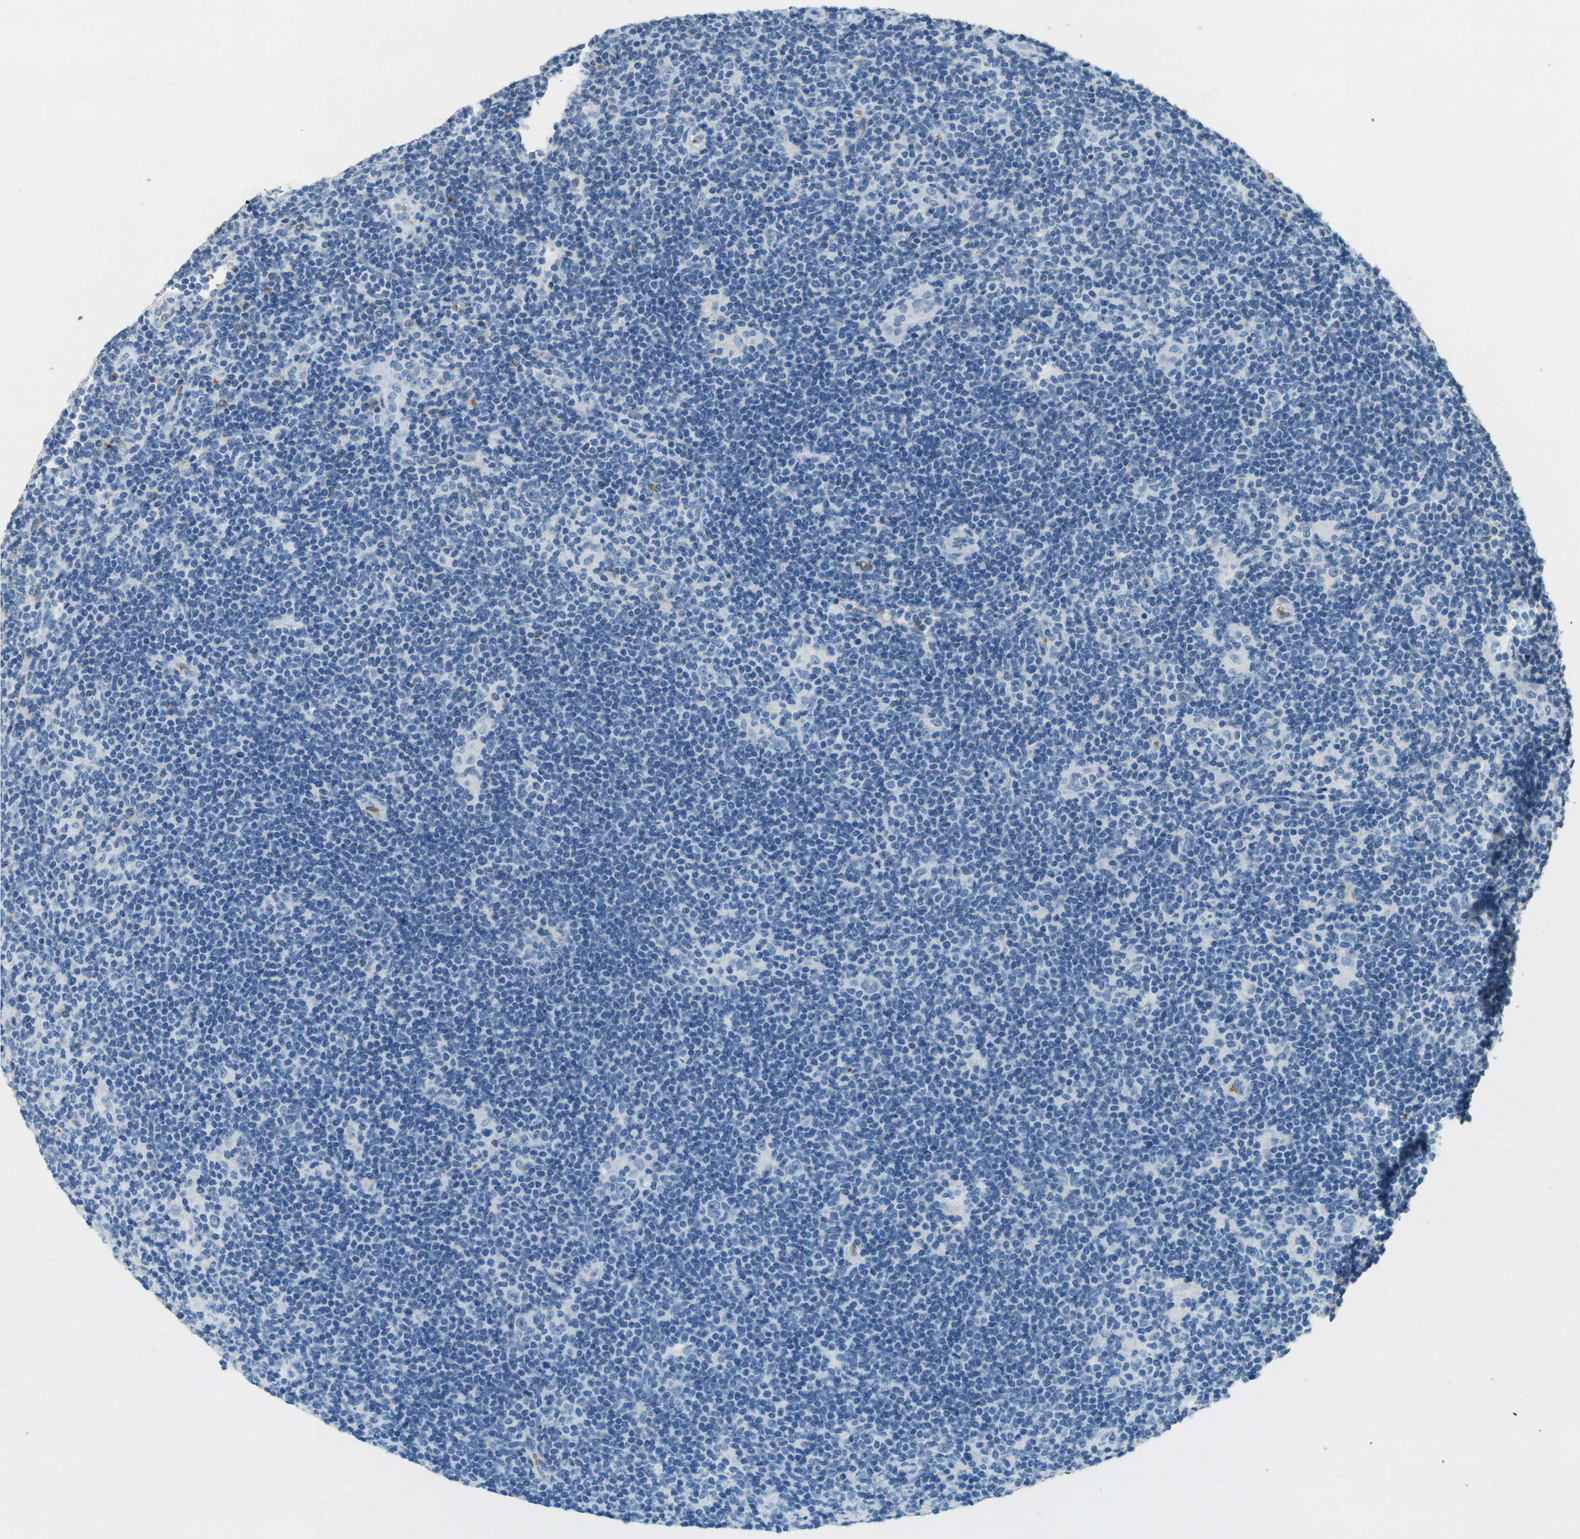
{"staining": {"intensity": "negative", "quantity": "none", "location": "none"}, "tissue": "lymphoma", "cell_type": "Tumor cells", "image_type": "cancer", "snomed": [{"axis": "morphology", "description": "Hodgkin's disease, NOS"}, {"axis": "topography", "description": "Lymph node"}], "caption": "This is an immunohistochemistry (IHC) photomicrograph of human lymphoma. There is no expression in tumor cells.", "gene": "HBB", "patient": {"sex": "female", "age": 57}}